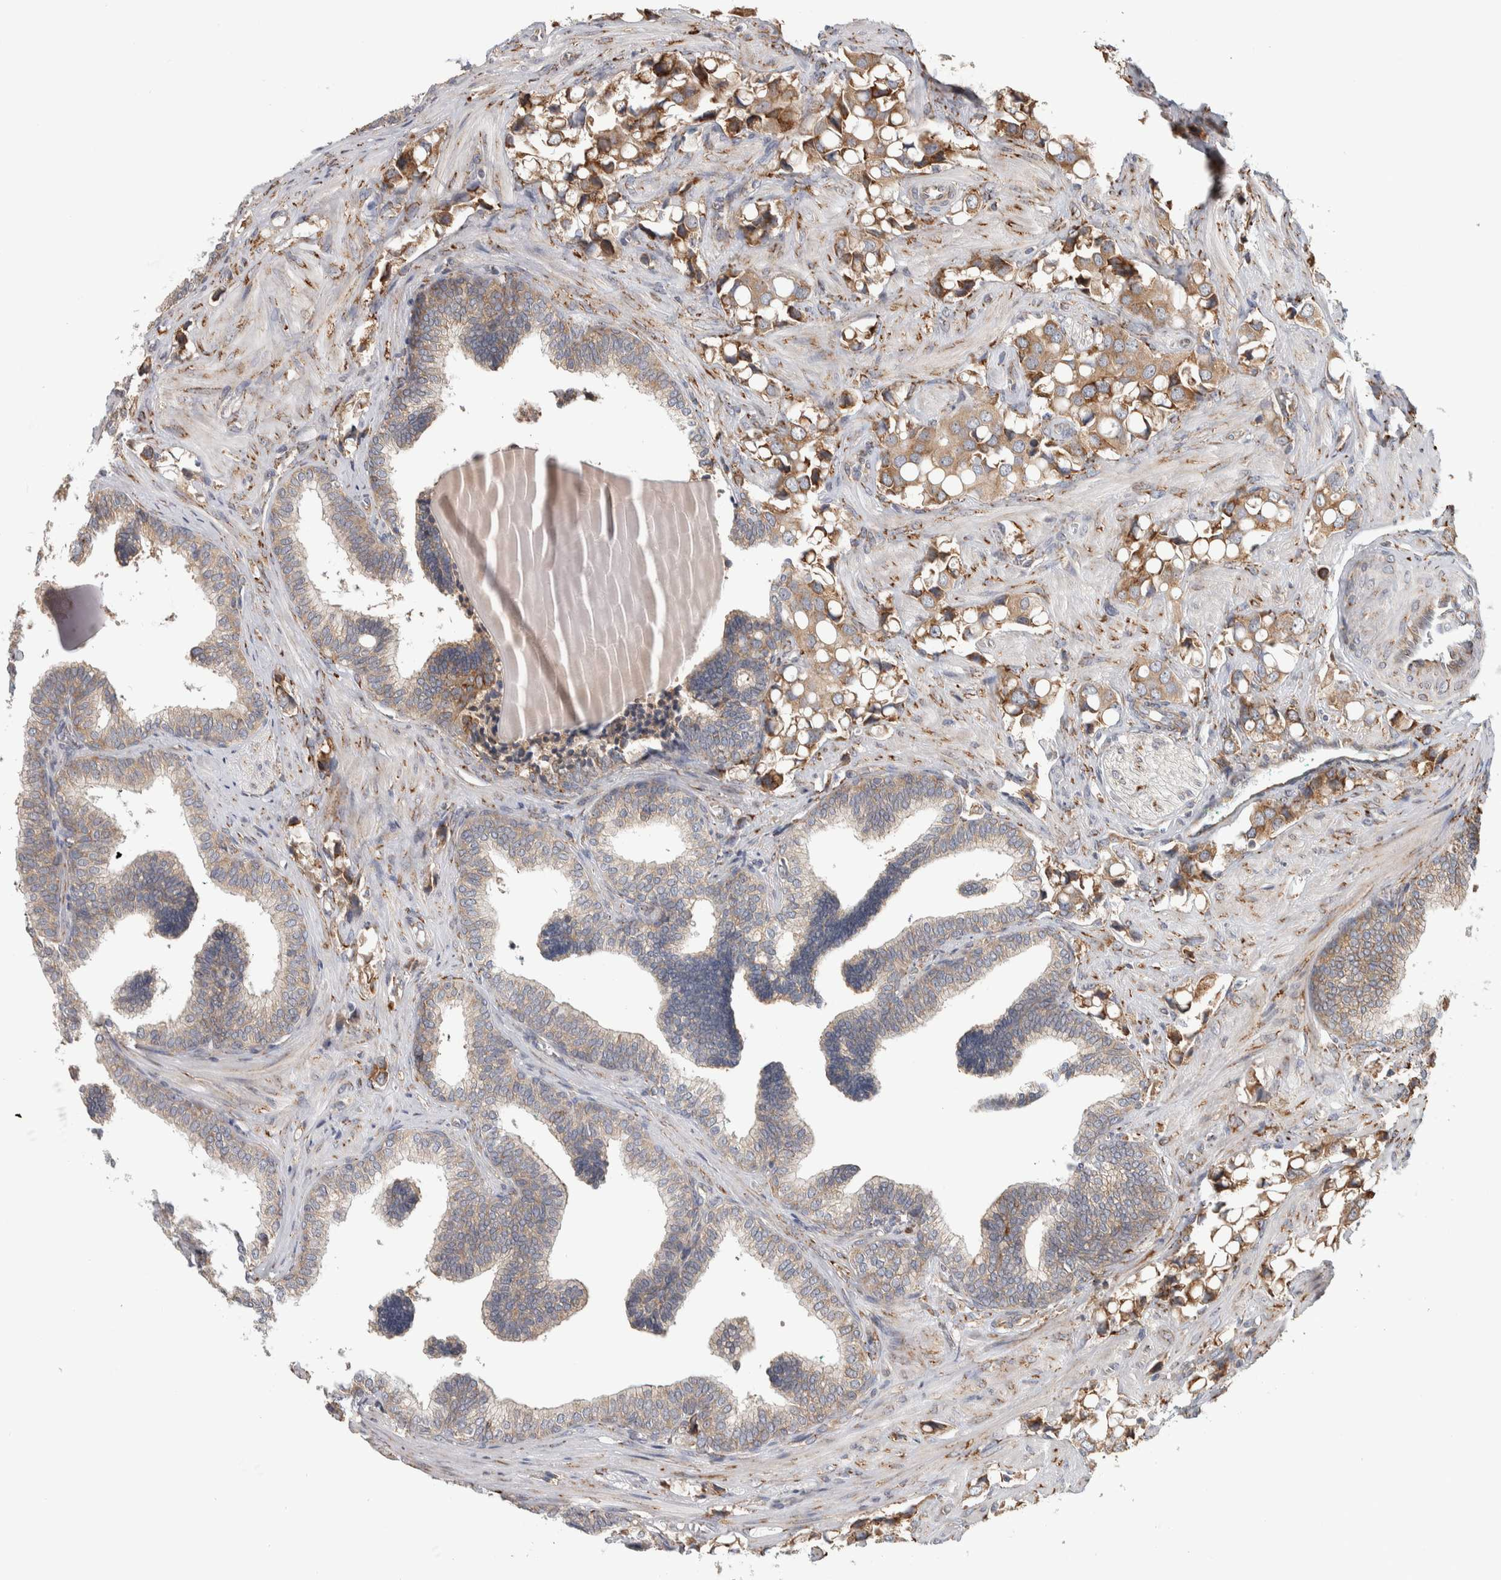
{"staining": {"intensity": "weak", "quantity": ">75%", "location": "cytoplasmic/membranous"}, "tissue": "prostate cancer", "cell_type": "Tumor cells", "image_type": "cancer", "snomed": [{"axis": "morphology", "description": "Adenocarcinoma, High grade"}, {"axis": "topography", "description": "Prostate"}], "caption": "A high-resolution image shows IHC staining of prostate cancer (high-grade adenocarcinoma), which shows weak cytoplasmic/membranous expression in about >75% of tumor cells.", "gene": "EIF3H", "patient": {"sex": "male", "age": 52}}